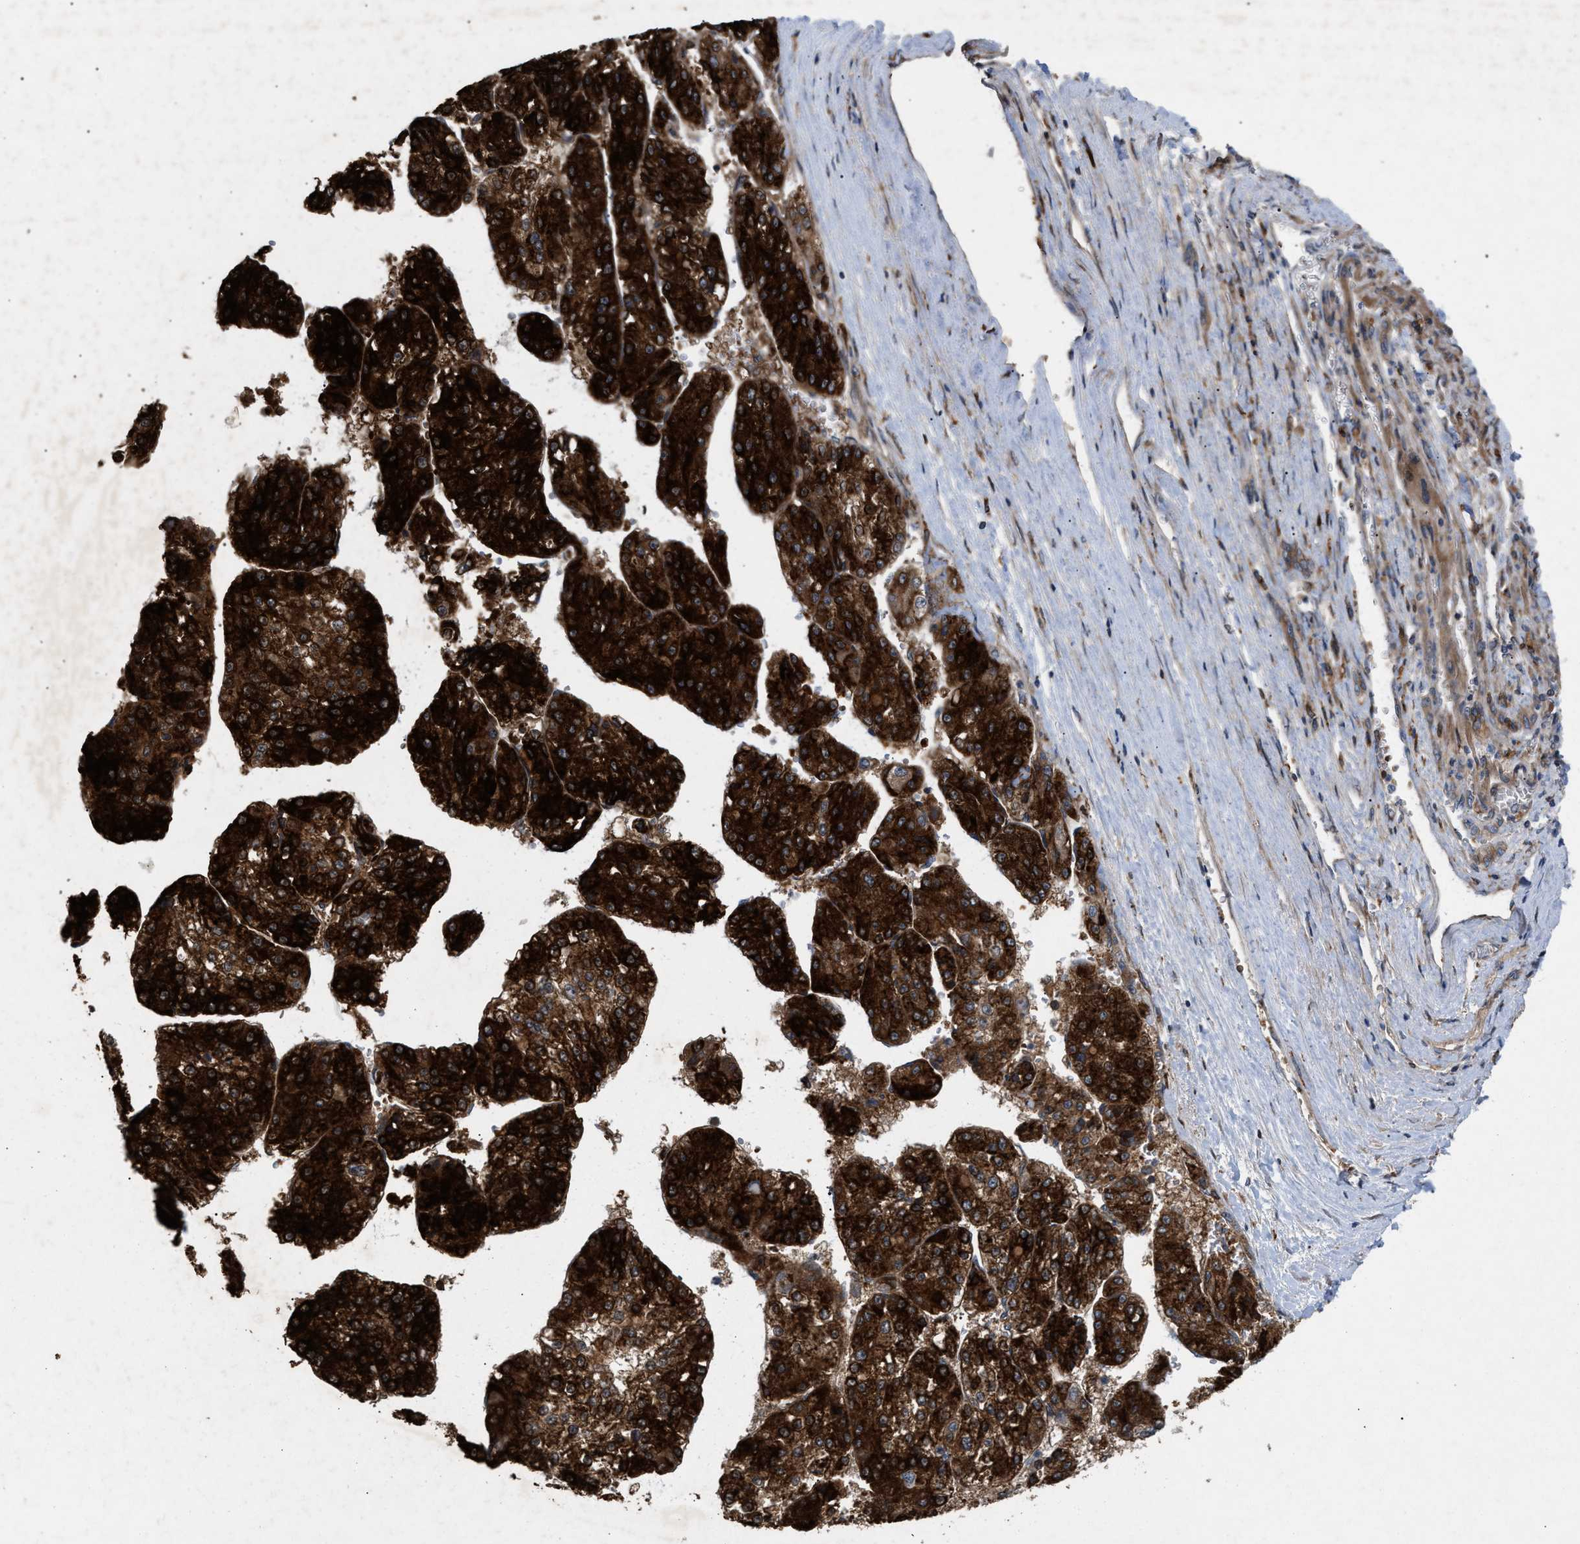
{"staining": {"intensity": "strong", "quantity": ">75%", "location": "cytoplasmic/membranous"}, "tissue": "liver cancer", "cell_type": "Tumor cells", "image_type": "cancer", "snomed": [{"axis": "morphology", "description": "Carcinoma, Hepatocellular, NOS"}, {"axis": "topography", "description": "Liver"}], "caption": "Immunohistochemical staining of human hepatocellular carcinoma (liver) displays high levels of strong cytoplasmic/membranous staining in approximately >75% of tumor cells. The staining was performed using DAB to visualize the protein expression in brown, while the nuclei were stained in blue with hematoxylin (Magnification: 20x).", "gene": "GCC1", "patient": {"sex": "female", "age": 73}}